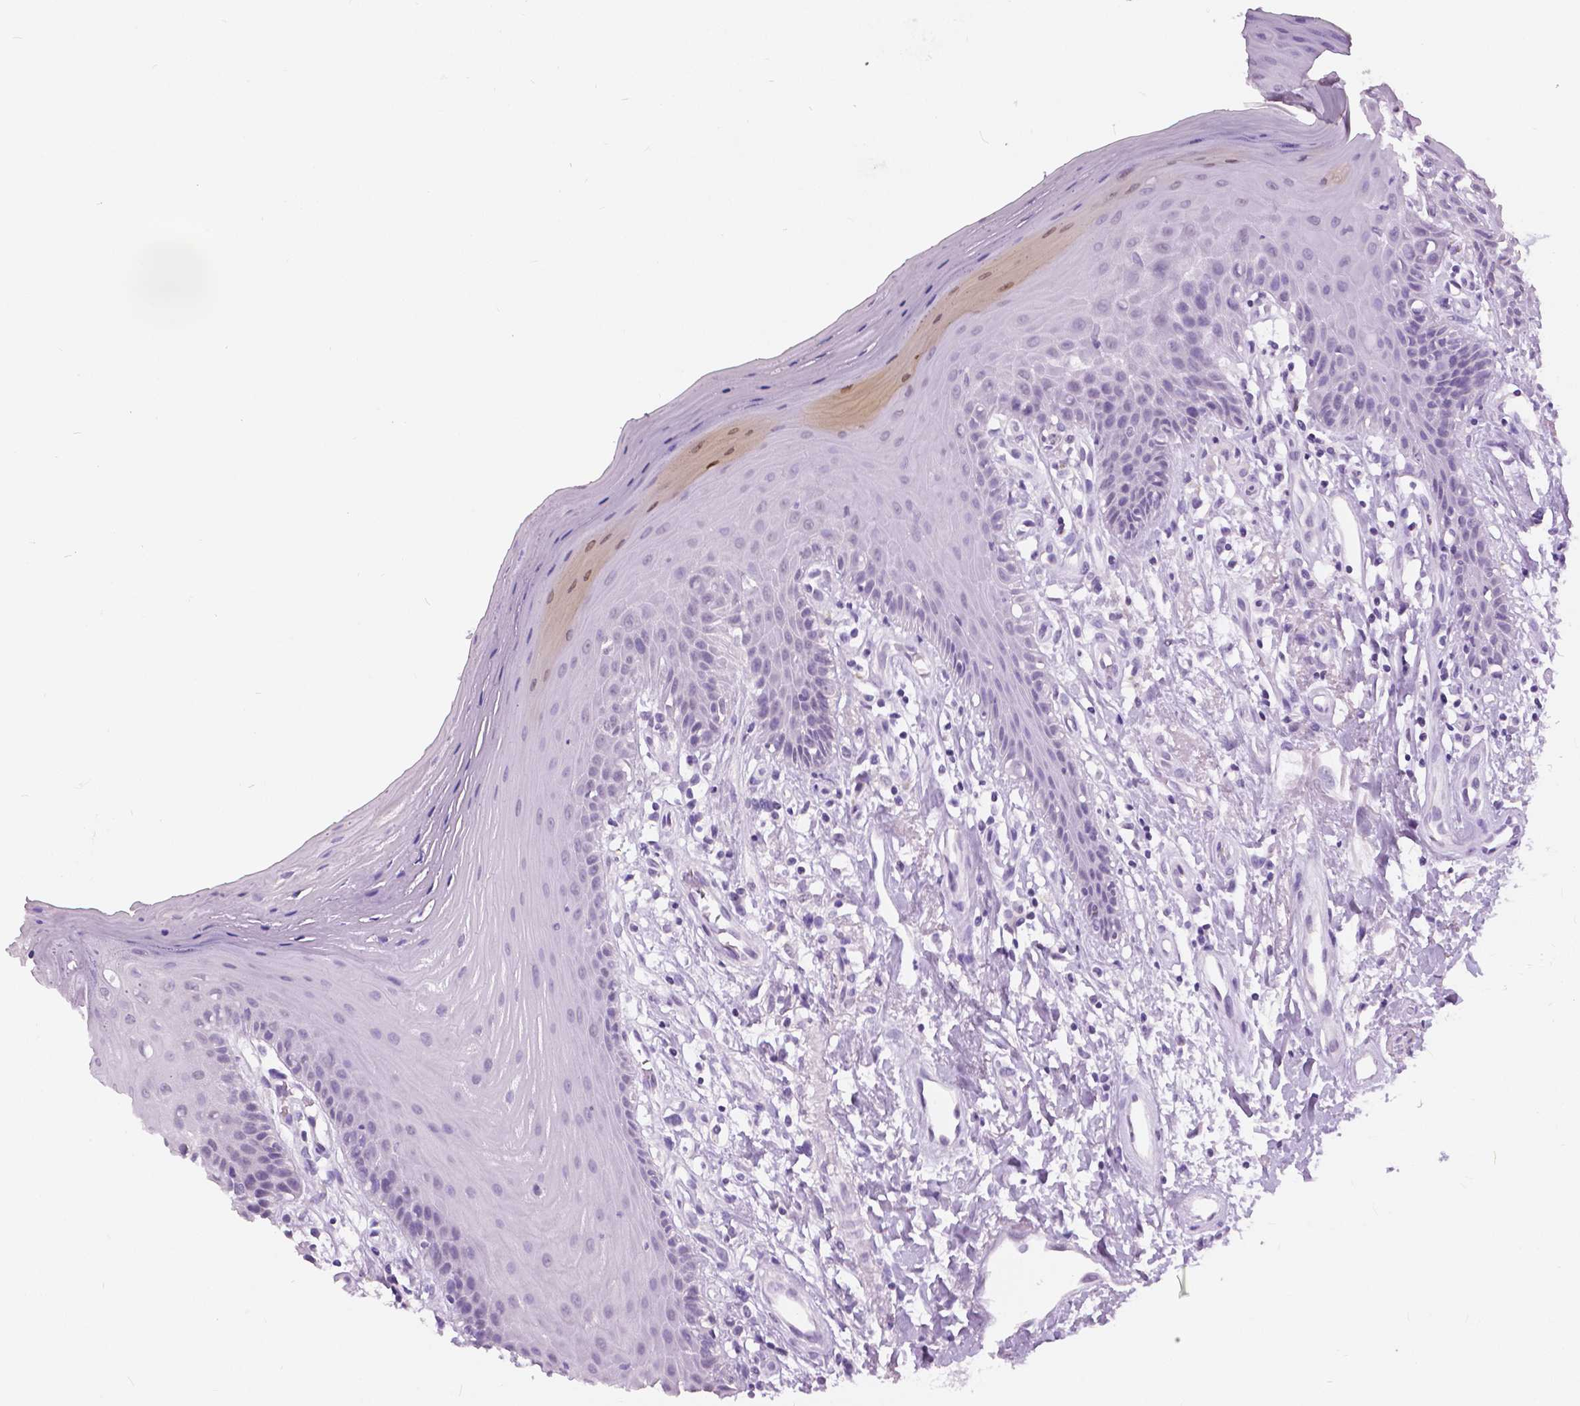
{"staining": {"intensity": "weak", "quantity": "25%-75%", "location": "nuclear"}, "tissue": "oral mucosa", "cell_type": "Squamous epithelial cells", "image_type": "normal", "snomed": [{"axis": "morphology", "description": "Normal tissue, NOS"}, {"axis": "morphology", "description": "Normal morphology"}, {"axis": "topography", "description": "Oral tissue"}], "caption": "High-power microscopy captured an IHC histopathology image of benign oral mucosa, revealing weak nuclear staining in approximately 25%-75% of squamous epithelial cells.", "gene": "MYOM1", "patient": {"sex": "female", "age": 76}}